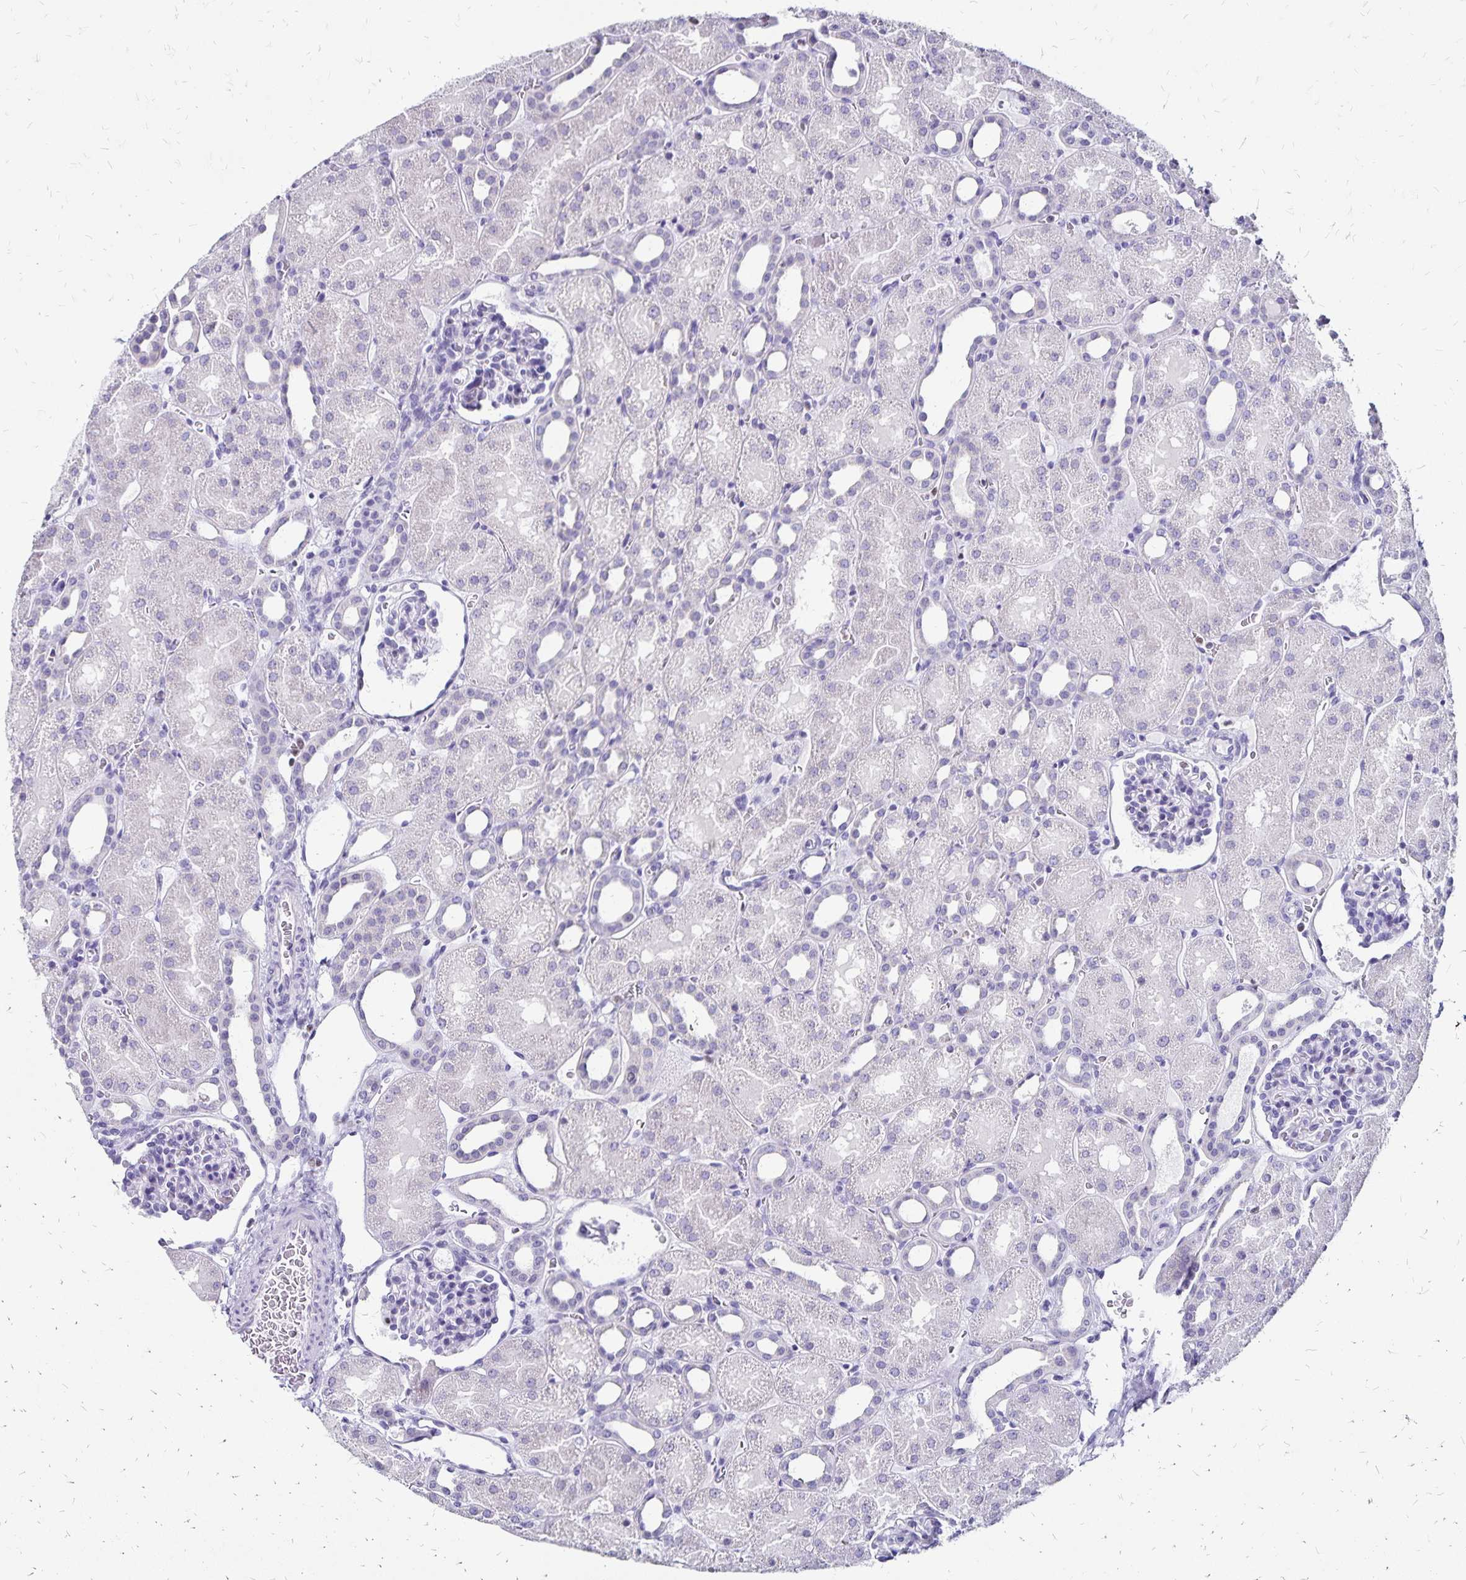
{"staining": {"intensity": "negative", "quantity": "none", "location": "none"}, "tissue": "kidney", "cell_type": "Cells in glomeruli", "image_type": "normal", "snomed": [{"axis": "morphology", "description": "Normal tissue, NOS"}, {"axis": "topography", "description": "Kidney"}], "caption": "Cells in glomeruli show no significant protein staining in benign kidney. (DAB (3,3'-diaminobenzidine) IHC with hematoxylin counter stain).", "gene": "IKZF1", "patient": {"sex": "male", "age": 2}}